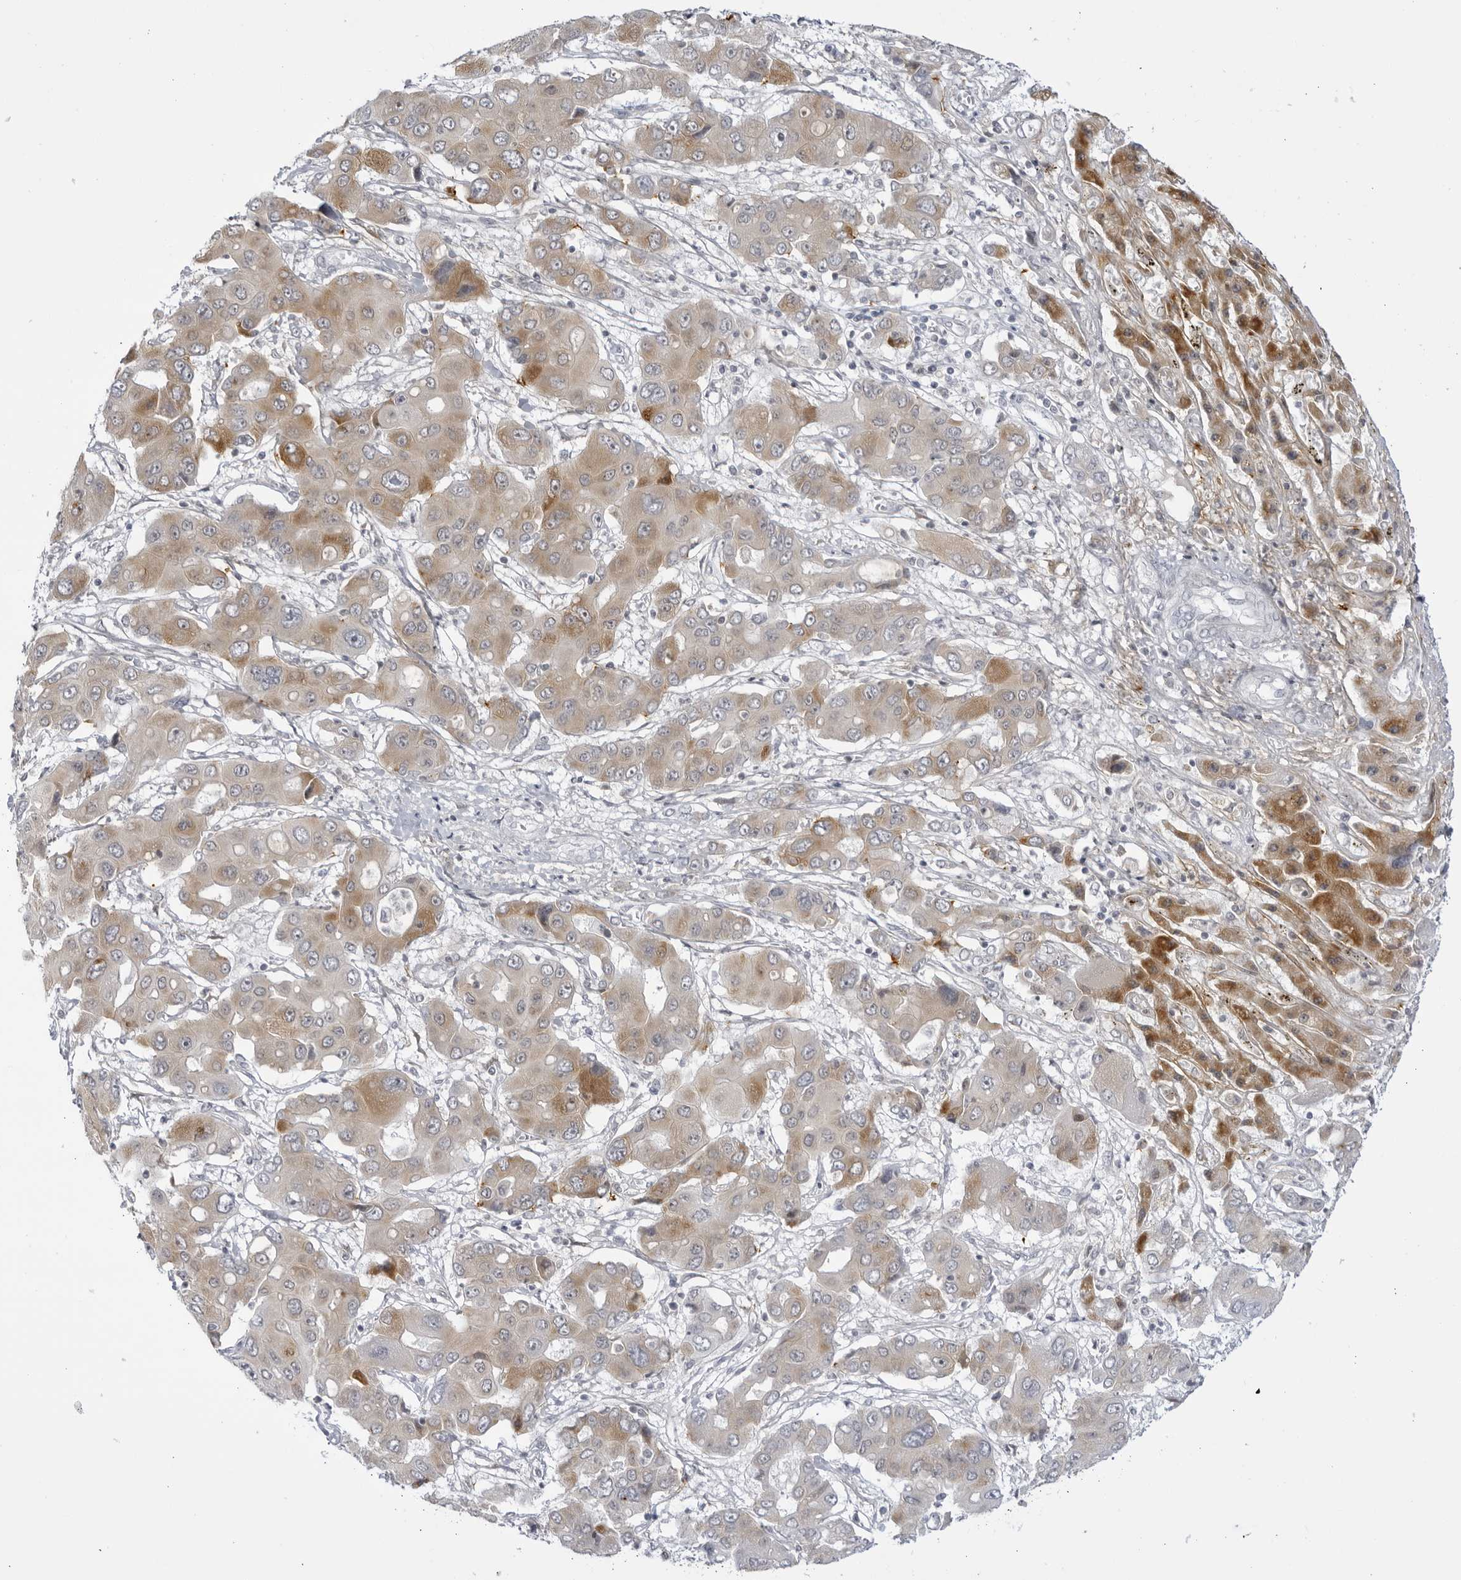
{"staining": {"intensity": "moderate", "quantity": "25%-75%", "location": "cytoplasmic/membranous"}, "tissue": "liver cancer", "cell_type": "Tumor cells", "image_type": "cancer", "snomed": [{"axis": "morphology", "description": "Cholangiocarcinoma"}, {"axis": "topography", "description": "Liver"}], "caption": "Immunohistochemical staining of liver cancer shows medium levels of moderate cytoplasmic/membranous protein positivity in about 25%-75% of tumor cells. (DAB (3,3'-diaminobenzidine) IHC with brightfield microscopy, high magnification).", "gene": "CNBD1", "patient": {"sex": "male", "age": 67}}